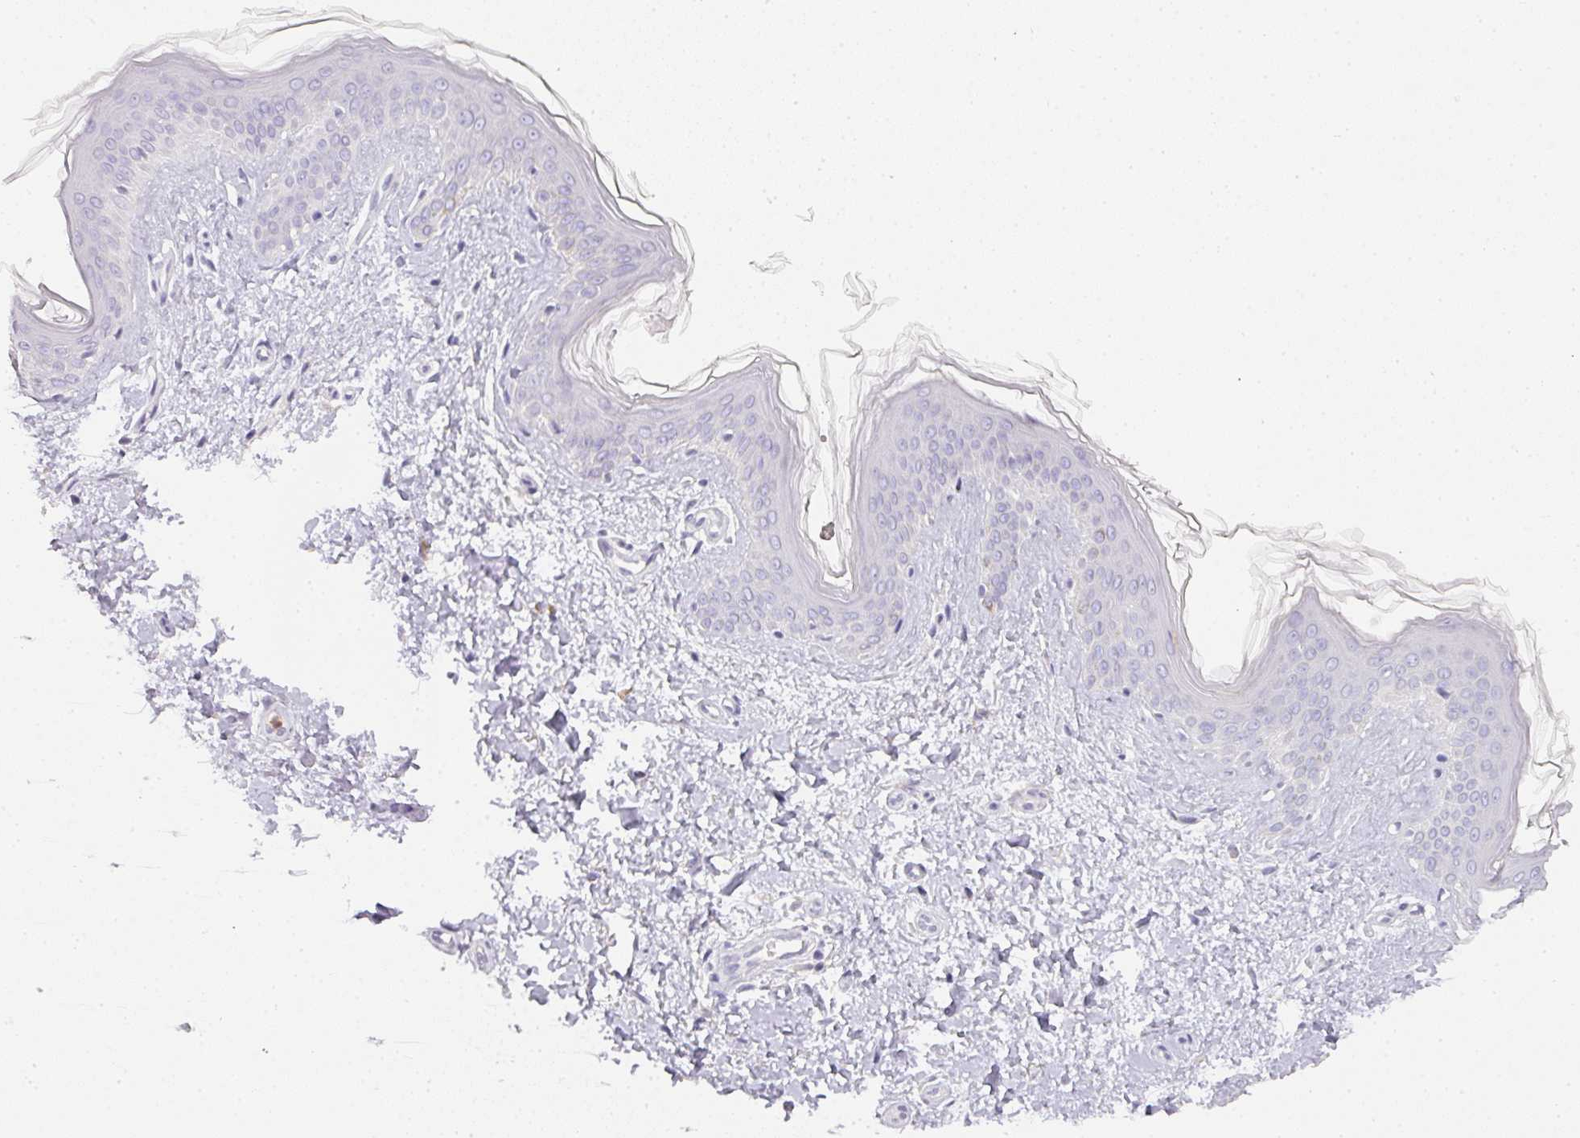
{"staining": {"intensity": "negative", "quantity": "none", "location": "none"}, "tissue": "skin", "cell_type": "Fibroblasts", "image_type": "normal", "snomed": [{"axis": "morphology", "description": "Normal tissue, NOS"}, {"axis": "topography", "description": "Skin"}], "caption": "The photomicrograph exhibits no significant staining in fibroblasts of skin.", "gene": "HHEX", "patient": {"sex": "female", "age": 41}}